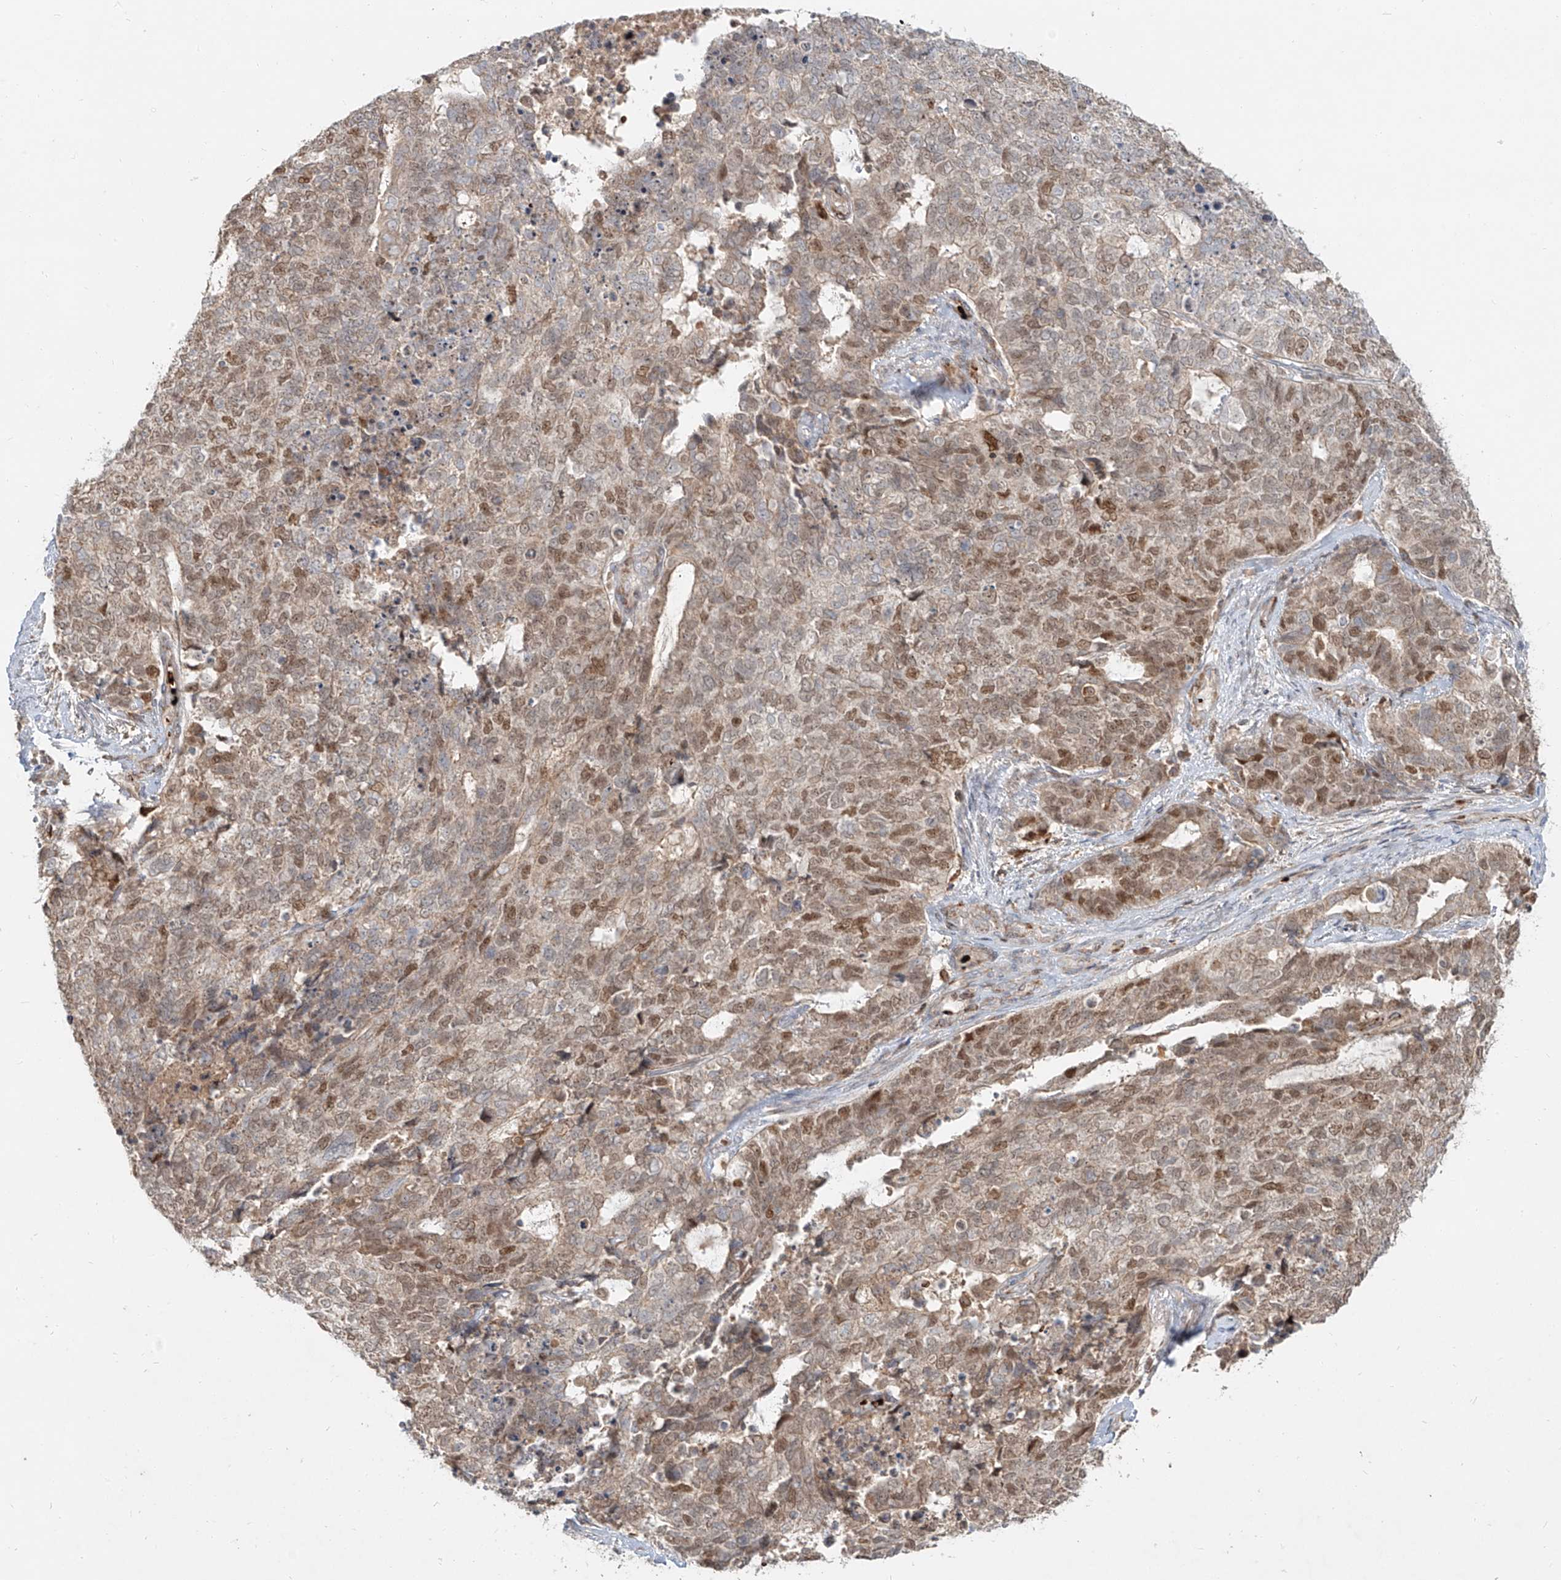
{"staining": {"intensity": "moderate", "quantity": "25%-75%", "location": "nuclear"}, "tissue": "cervical cancer", "cell_type": "Tumor cells", "image_type": "cancer", "snomed": [{"axis": "morphology", "description": "Squamous cell carcinoma, NOS"}, {"axis": "topography", "description": "Cervix"}], "caption": "Immunohistochemical staining of cervical squamous cell carcinoma demonstrates moderate nuclear protein staining in approximately 25%-75% of tumor cells.", "gene": "FGD2", "patient": {"sex": "female", "age": 63}}